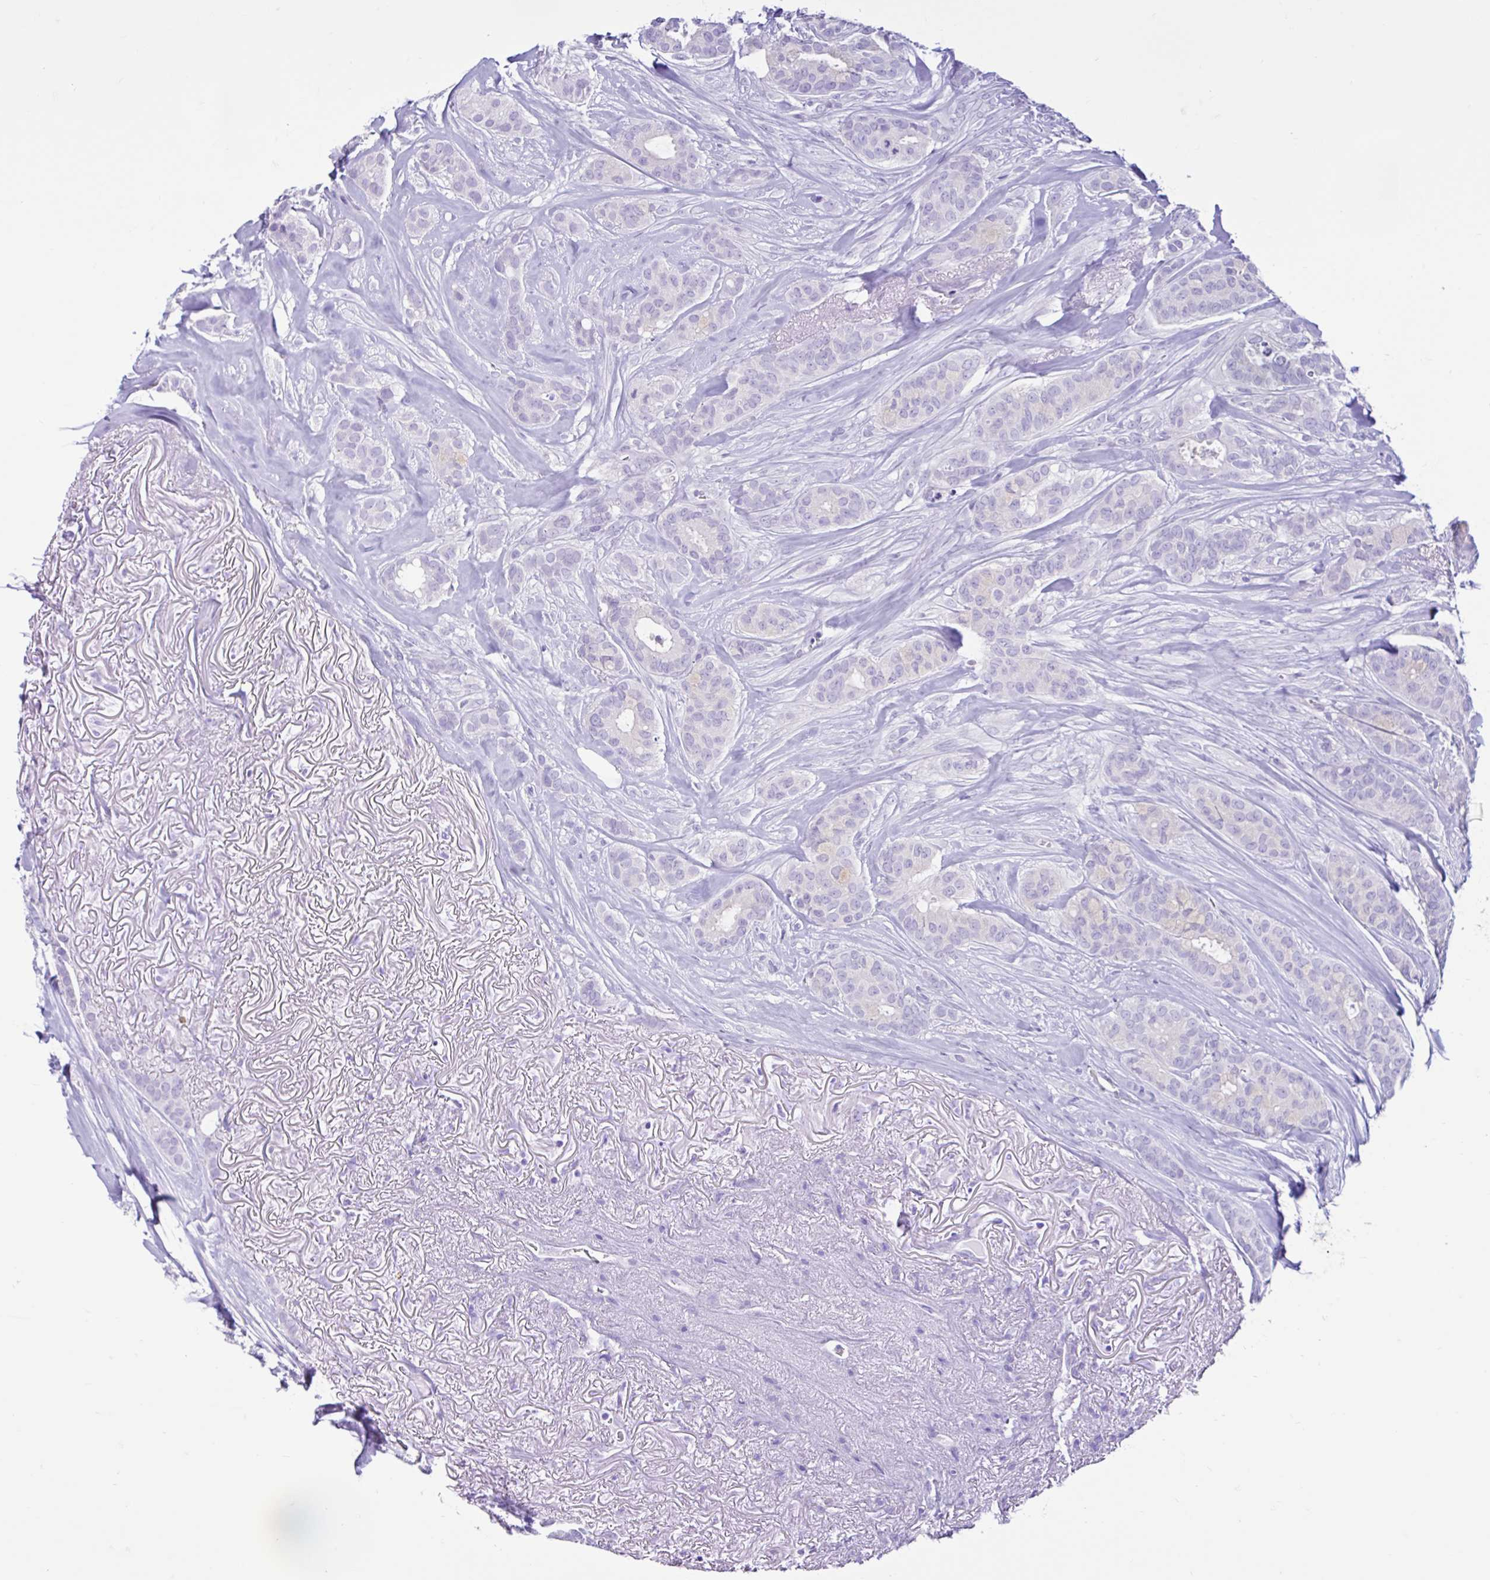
{"staining": {"intensity": "negative", "quantity": "none", "location": "none"}, "tissue": "breast cancer", "cell_type": "Tumor cells", "image_type": "cancer", "snomed": [{"axis": "morphology", "description": "Duct carcinoma"}, {"axis": "topography", "description": "Breast"}], "caption": "A micrograph of breast cancer stained for a protein displays no brown staining in tumor cells.", "gene": "CYP19A1", "patient": {"sex": "female", "age": 84}}